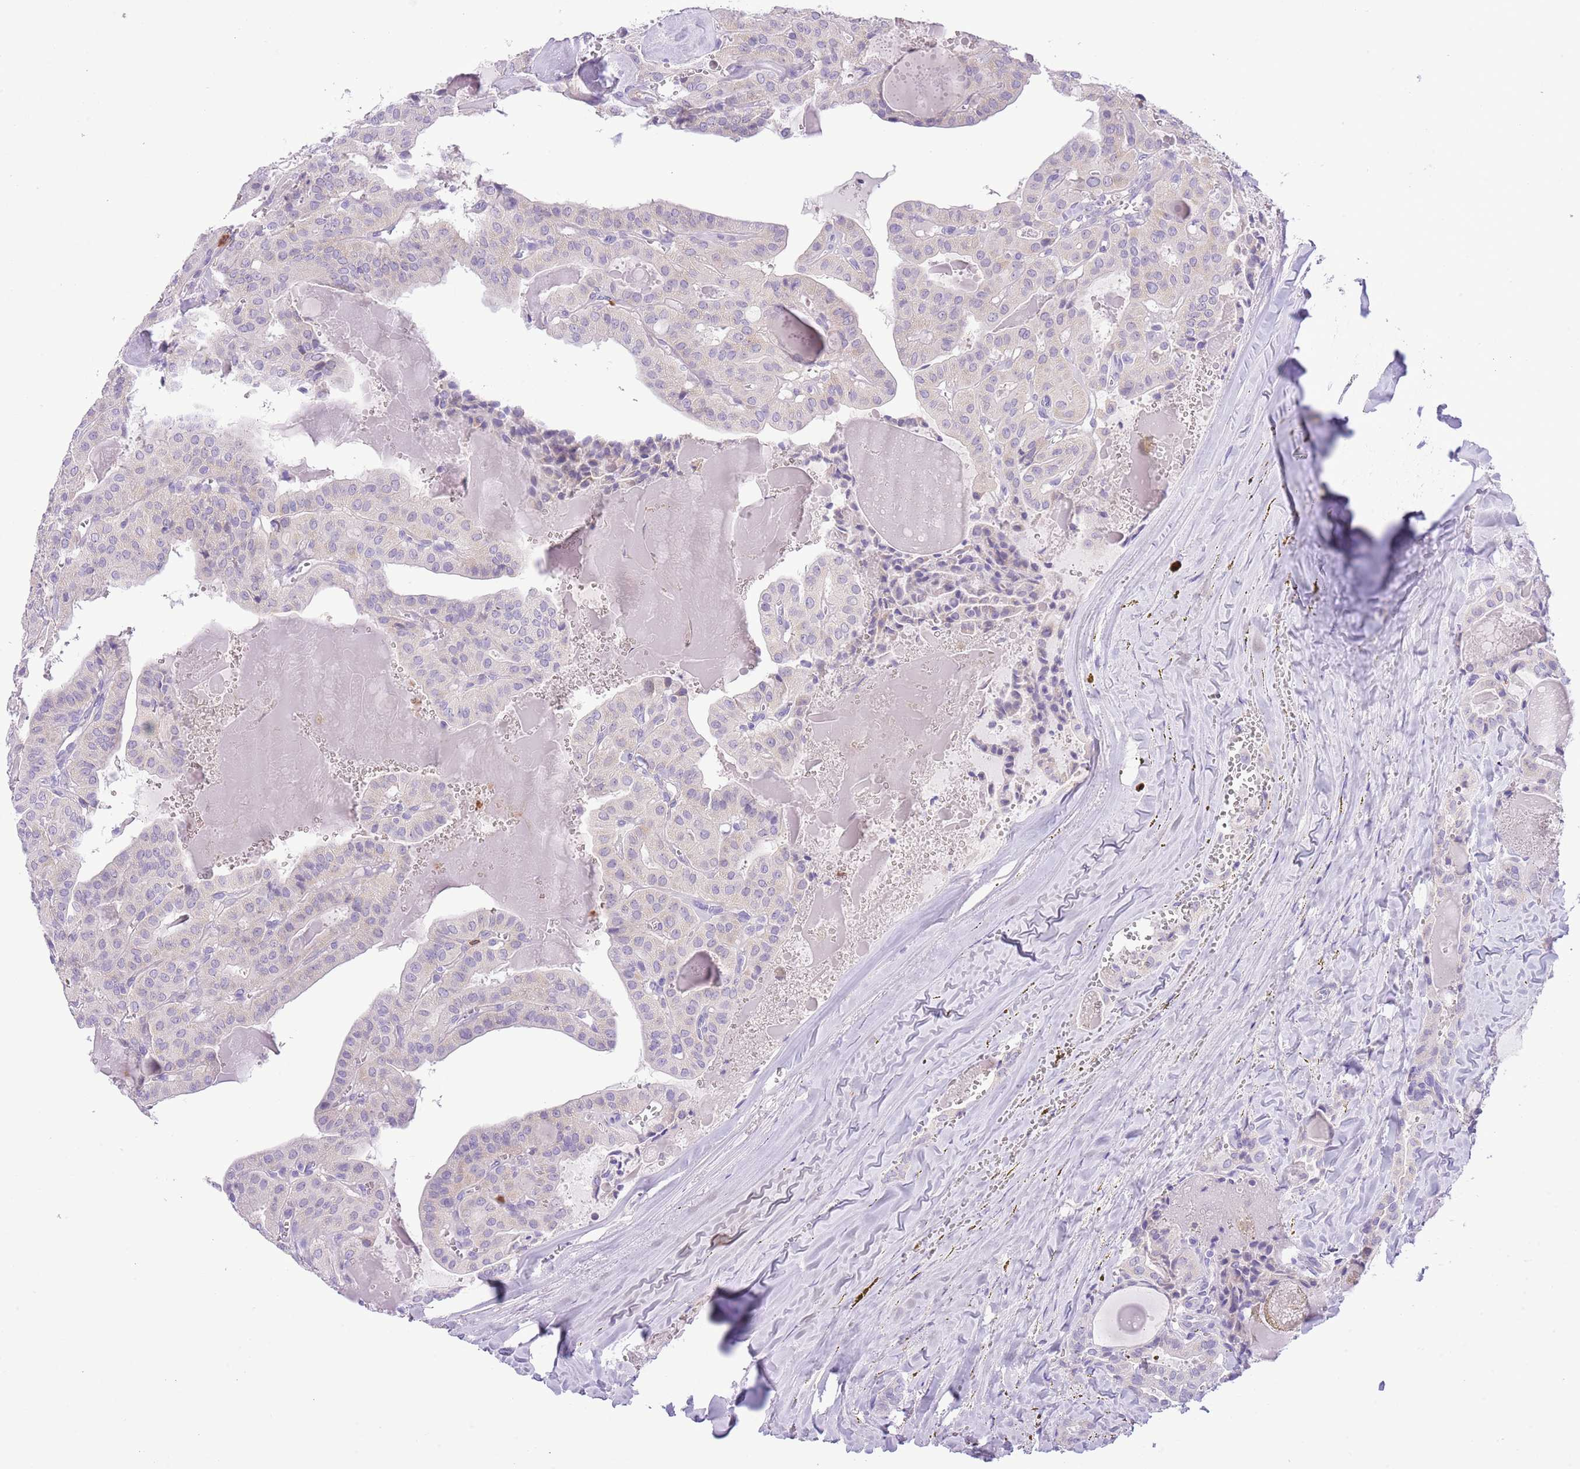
{"staining": {"intensity": "negative", "quantity": "none", "location": "none"}, "tissue": "thyroid cancer", "cell_type": "Tumor cells", "image_type": "cancer", "snomed": [{"axis": "morphology", "description": "Papillary adenocarcinoma, NOS"}, {"axis": "topography", "description": "Thyroid gland"}], "caption": "The histopathology image shows no significant positivity in tumor cells of thyroid papillary adenocarcinoma.", "gene": "OR6M1", "patient": {"sex": "male", "age": 52}}